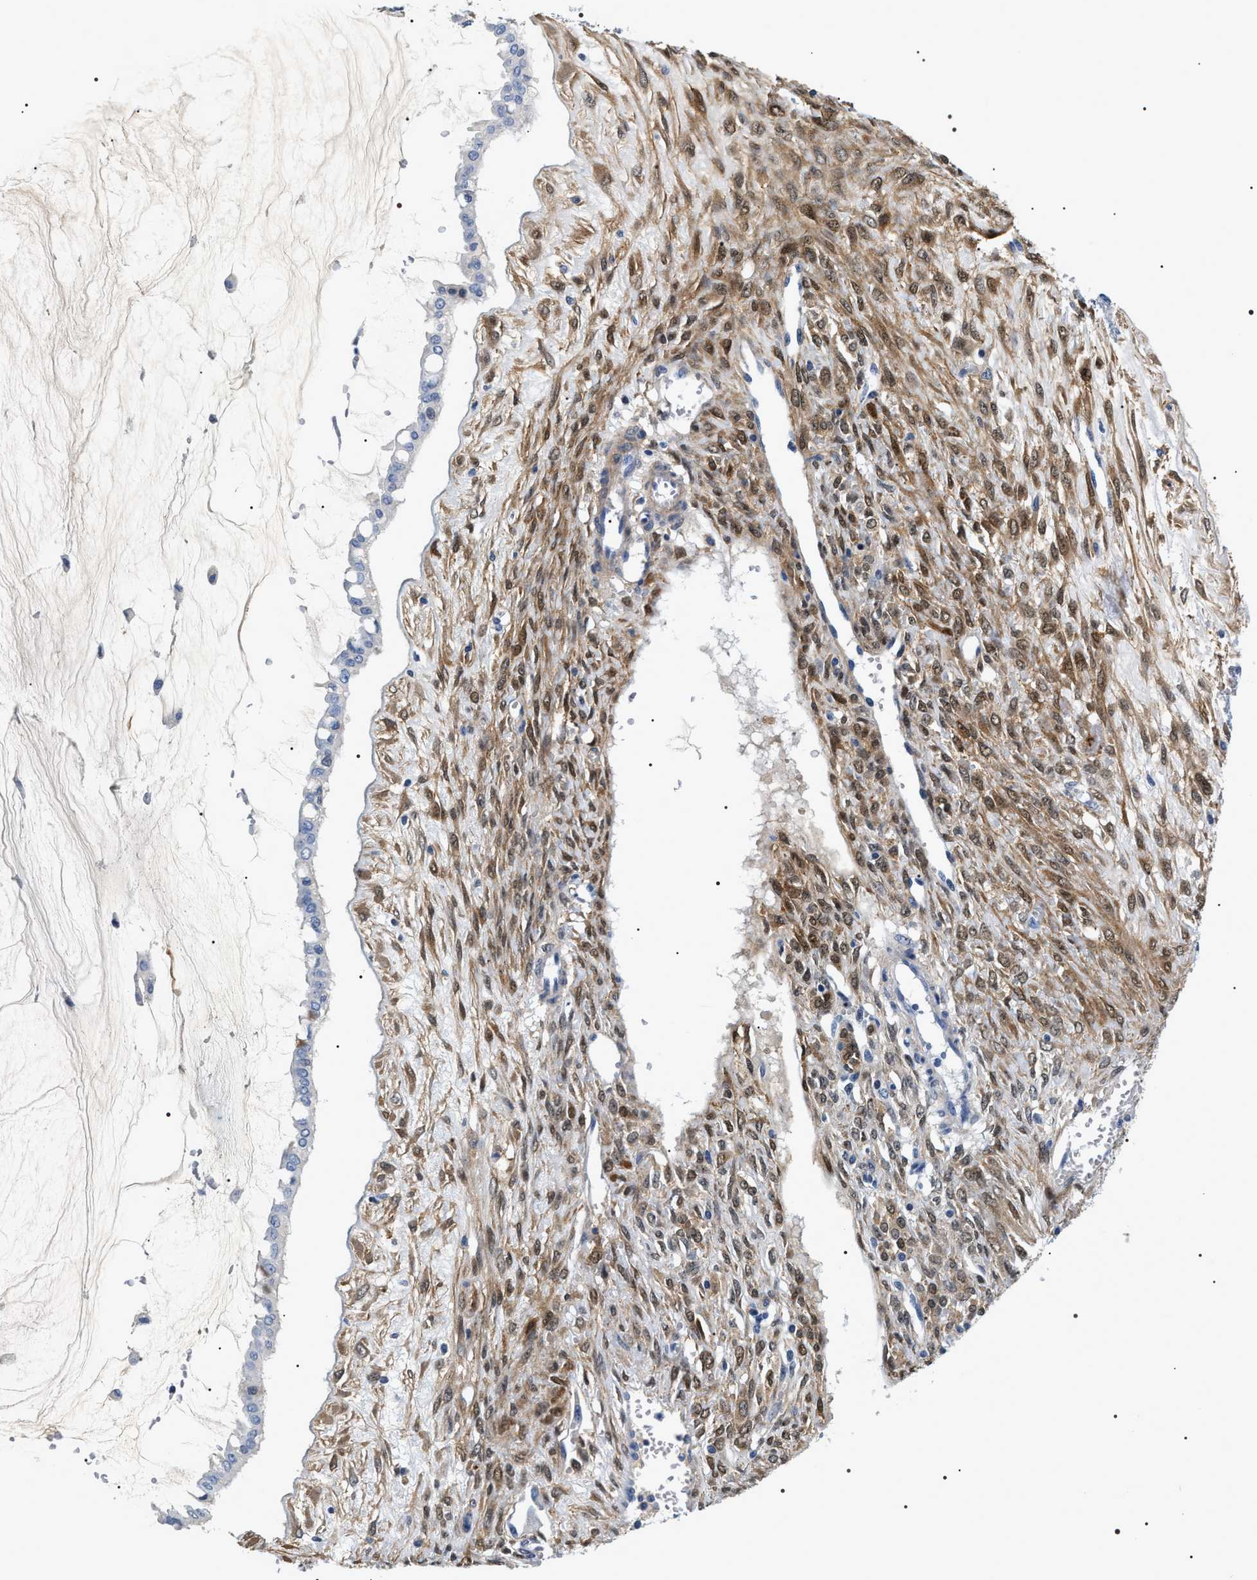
{"staining": {"intensity": "negative", "quantity": "none", "location": "none"}, "tissue": "ovarian cancer", "cell_type": "Tumor cells", "image_type": "cancer", "snomed": [{"axis": "morphology", "description": "Cystadenocarcinoma, mucinous, NOS"}, {"axis": "topography", "description": "Ovary"}], "caption": "Immunohistochemistry (IHC) micrograph of human ovarian cancer stained for a protein (brown), which exhibits no staining in tumor cells.", "gene": "BAG2", "patient": {"sex": "female", "age": 73}}